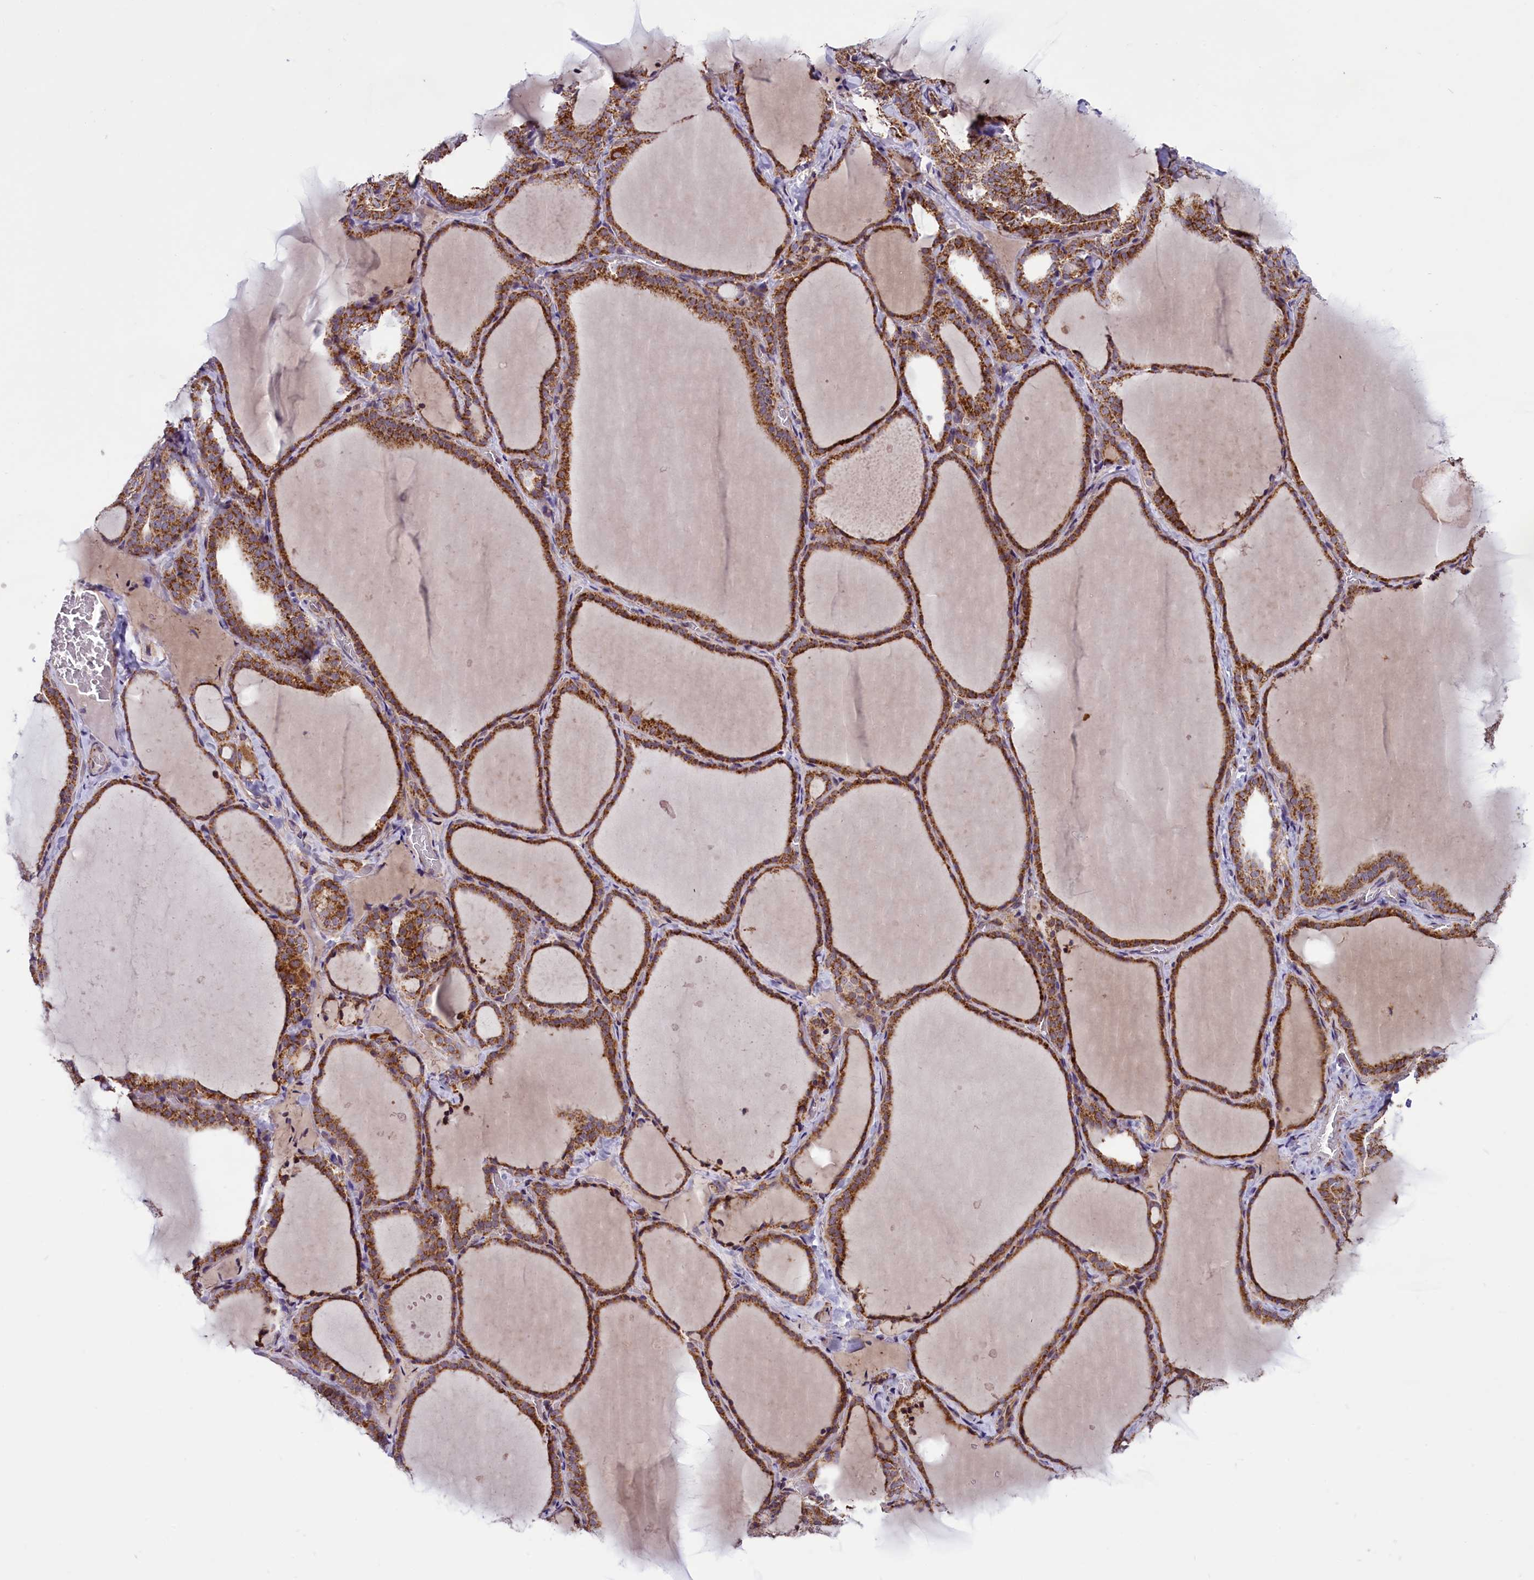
{"staining": {"intensity": "moderate", "quantity": ">75%", "location": "cytoplasmic/membranous"}, "tissue": "thyroid gland", "cell_type": "Glandular cells", "image_type": "normal", "snomed": [{"axis": "morphology", "description": "Normal tissue, NOS"}, {"axis": "topography", "description": "Thyroid gland"}], "caption": "Unremarkable thyroid gland demonstrates moderate cytoplasmic/membranous staining in approximately >75% of glandular cells The protein of interest is stained brown, and the nuclei are stained in blue (DAB (3,3'-diaminobenzidine) IHC with brightfield microscopy, high magnification)..", "gene": "NDUFS5", "patient": {"sex": "female", "age": 22}}